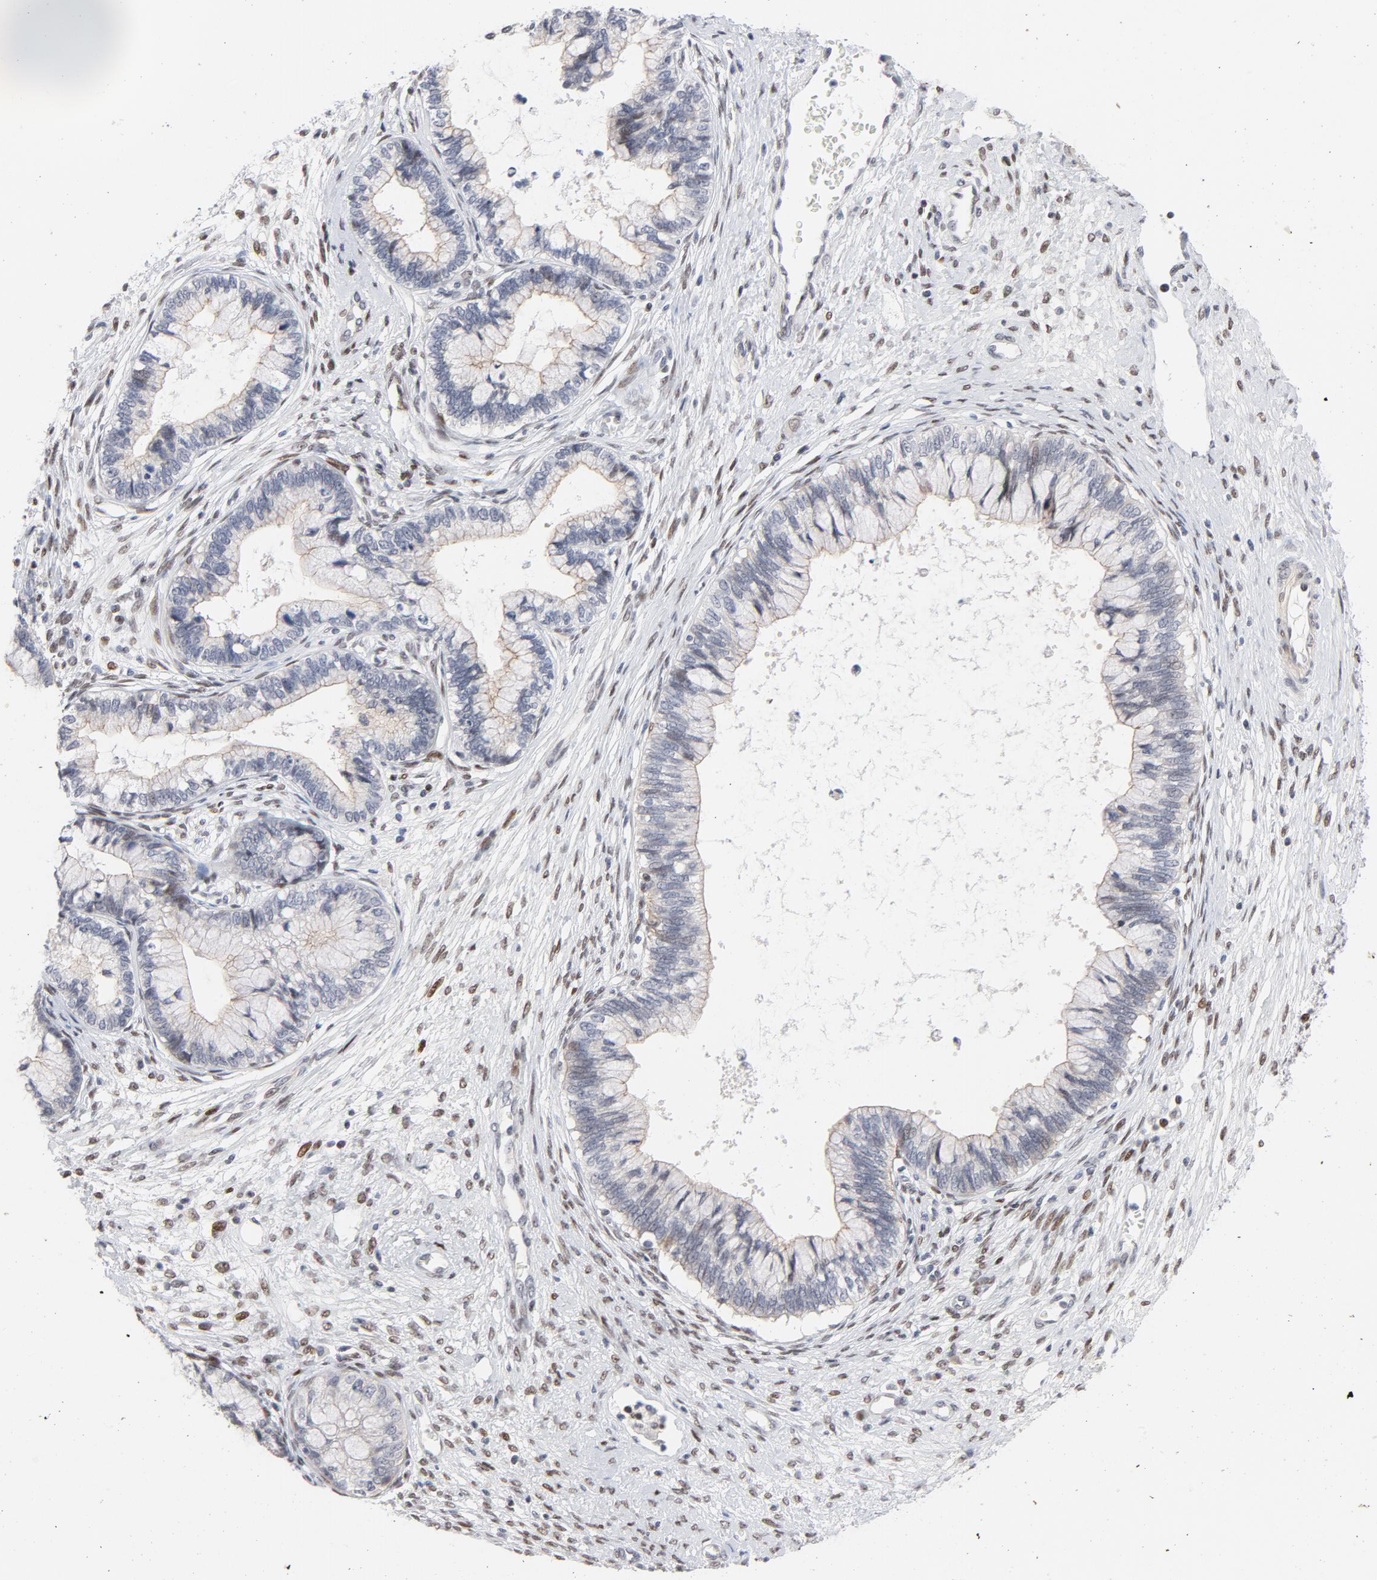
{"staining": {"intensity": "weak", "quantity": "<25%", "location": "cytoplasmic/membranous"}, "tissue": "cervical cancer", "cell_type": "Tumor cells", "image_type": "cancer", "snomed": [{"axis": "morphology", "description": "Adenocarcinoma, NOS"}, {"axis": "topography", "description": "Cervix"}], "caption": "DAB immunohistochemical staining of cervical cancer (adenocarcinoma) exhibits no significant staining in tumor cells.", "gene": "NFIC", "patient": {"sex": "female", "age": 44}}